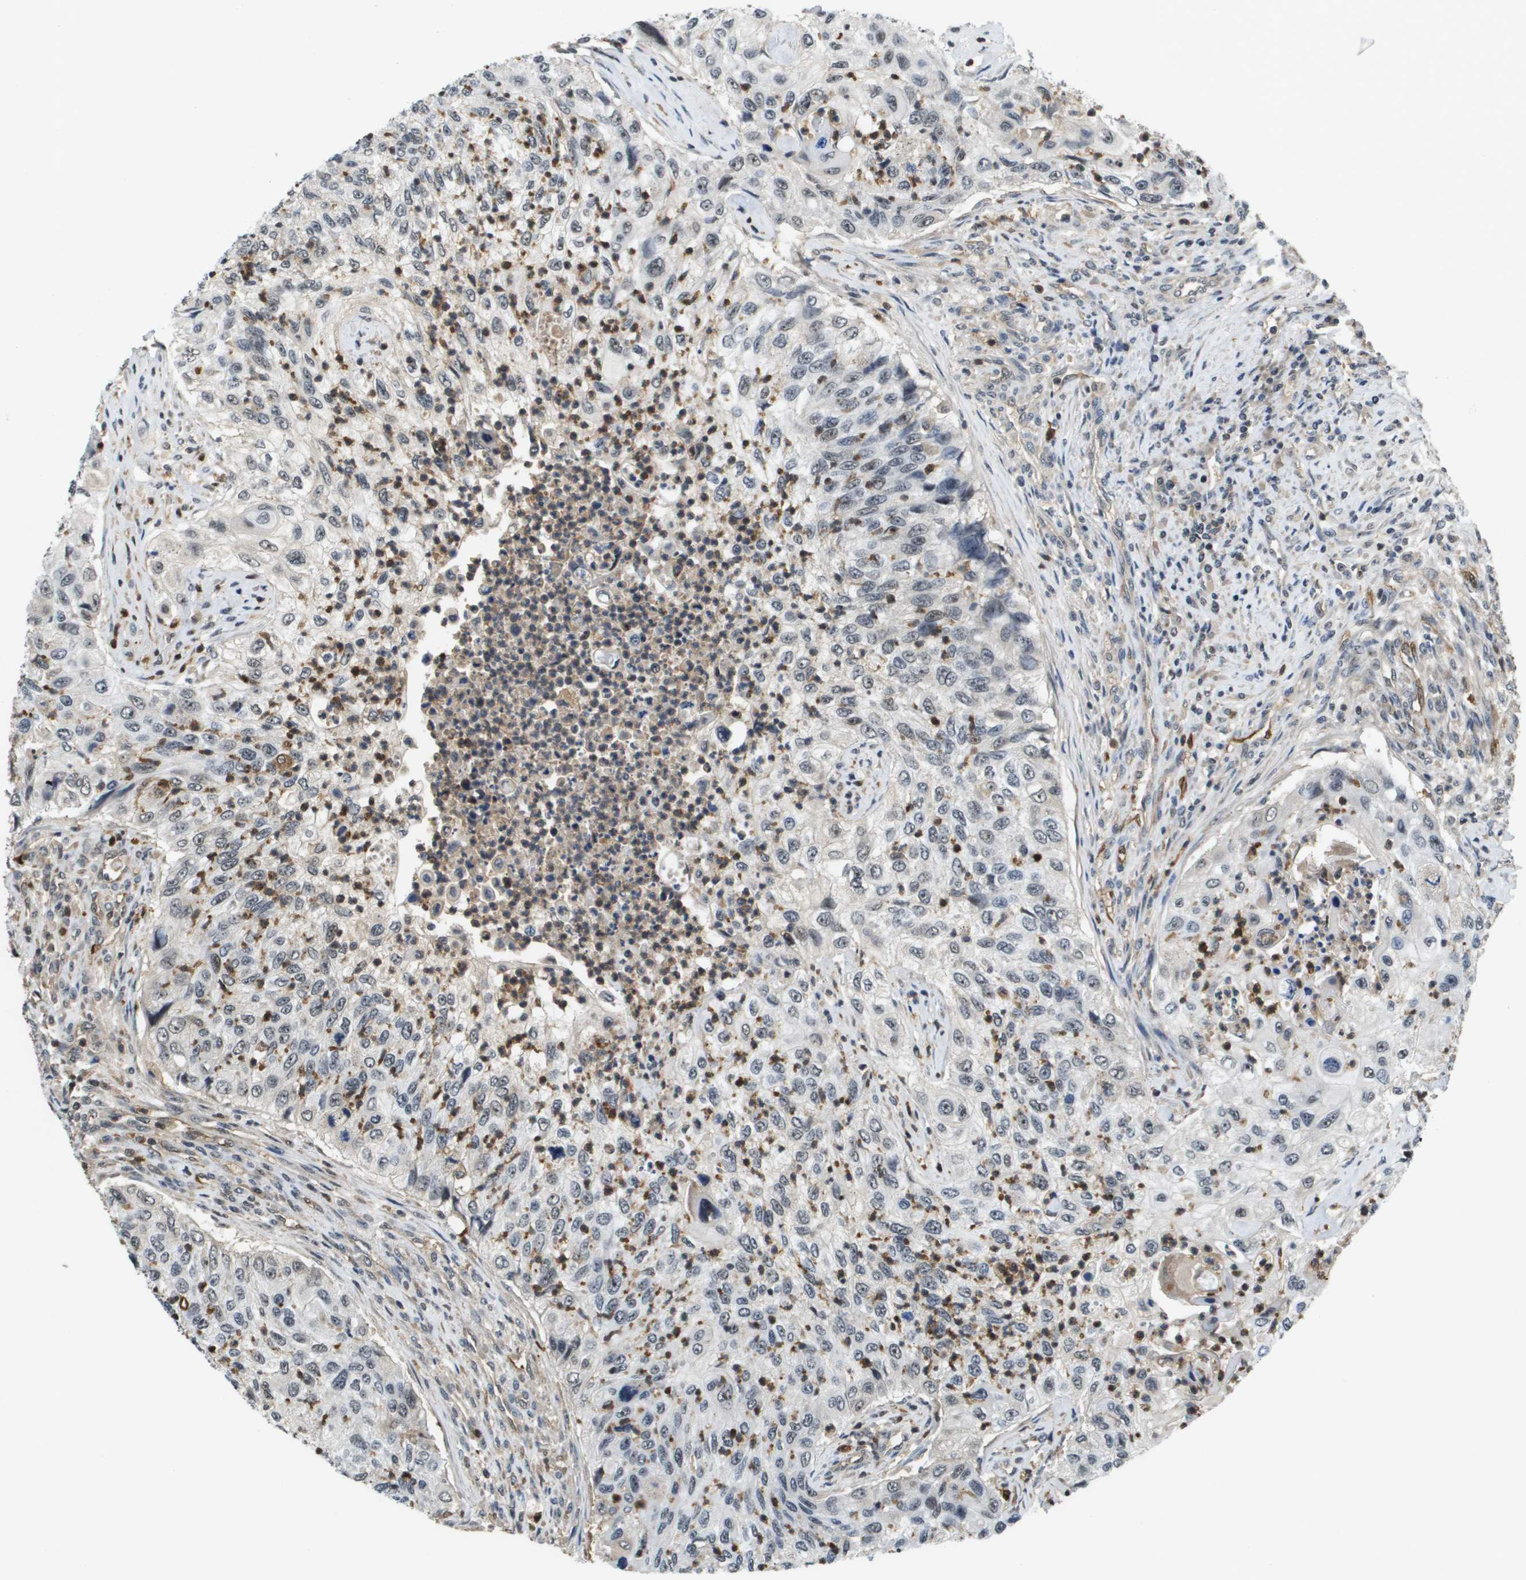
{"staining": {"intensity": "weak", "quantity": "<25%", "location": "nuclear"}, "tissue": "urothelial cancer", "cell_type": "Tumor cells", "image_type": "cancer", "snomed": [{"axis": "morphology", "description": "Urothelial carcinoma, High grade"}, {"axis": "topography", "description": "Urinary bladder"}], "caption": "Immunohistochemistry (IHC) micrograph of neoplastic tissue: urothelial carcinoma (high-grade) stained with DAB (3,3'-diaminobenzidine) demonstrates no significant protein staining in tumor cells.", "gene": "EP400", "patient": {"sex": "female", "age": 60}}